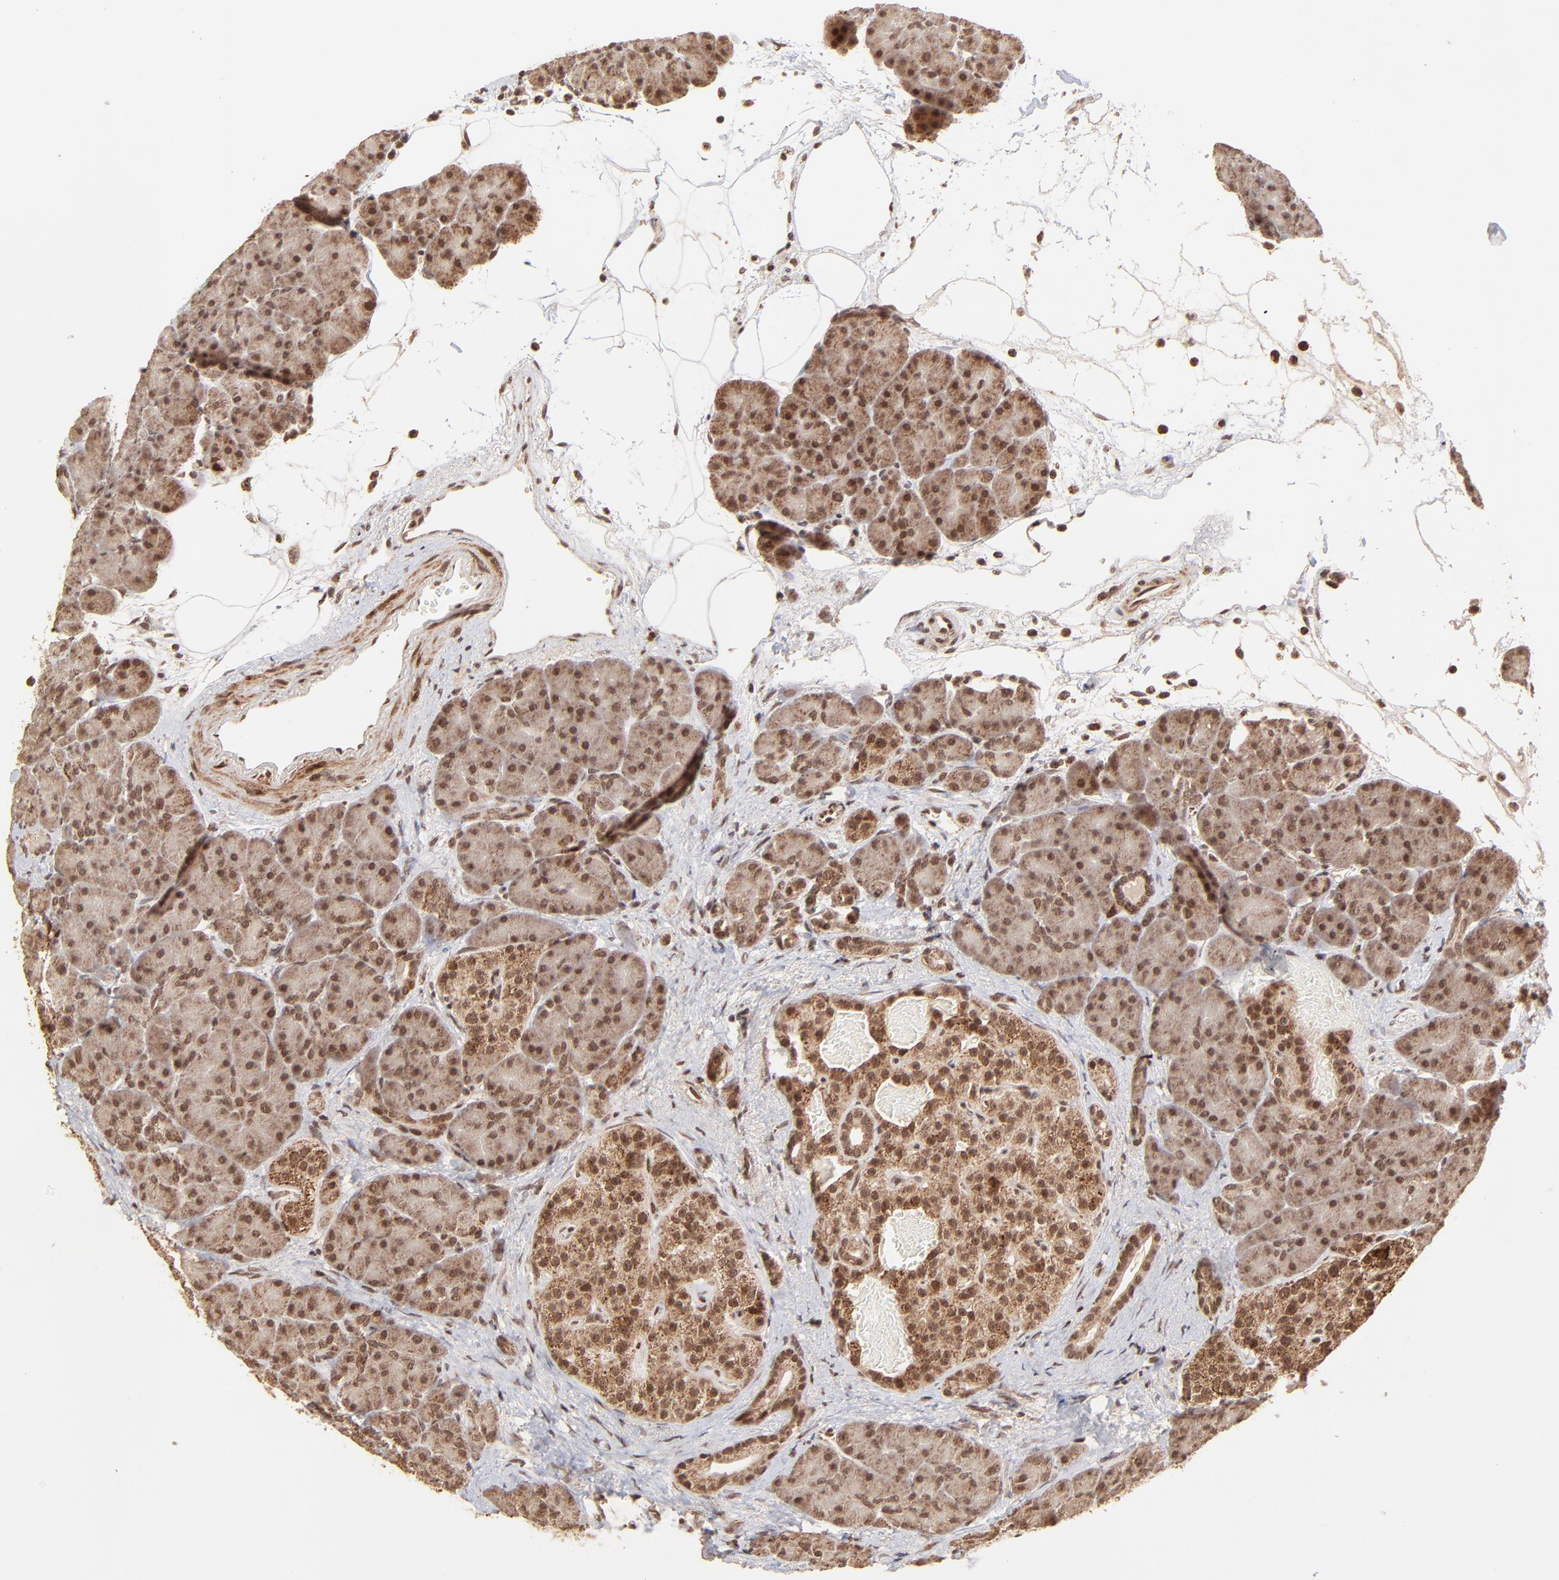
{"staining": {"intensity": "weak", "quantity": "25%-75%", "location": "cytoplasmic/membranous"}, "tissue": "pancreas", "cell_type": "Exocrine glandular cells", "image_type": "normal", "snomed": [{"axis": "morphology", "description": "Normal tissue, NOS"}, {"axis": "topography", "description": "Pancreas"}], "caption": "Protein expression analysis of unremarkable human pancreas reveals weak cytoplasmic/membranous positivity in approximately 25%-75% of exocrine glandular cells.", "gene": "MED15", "patient": {"sex": "male", "age": 66}}